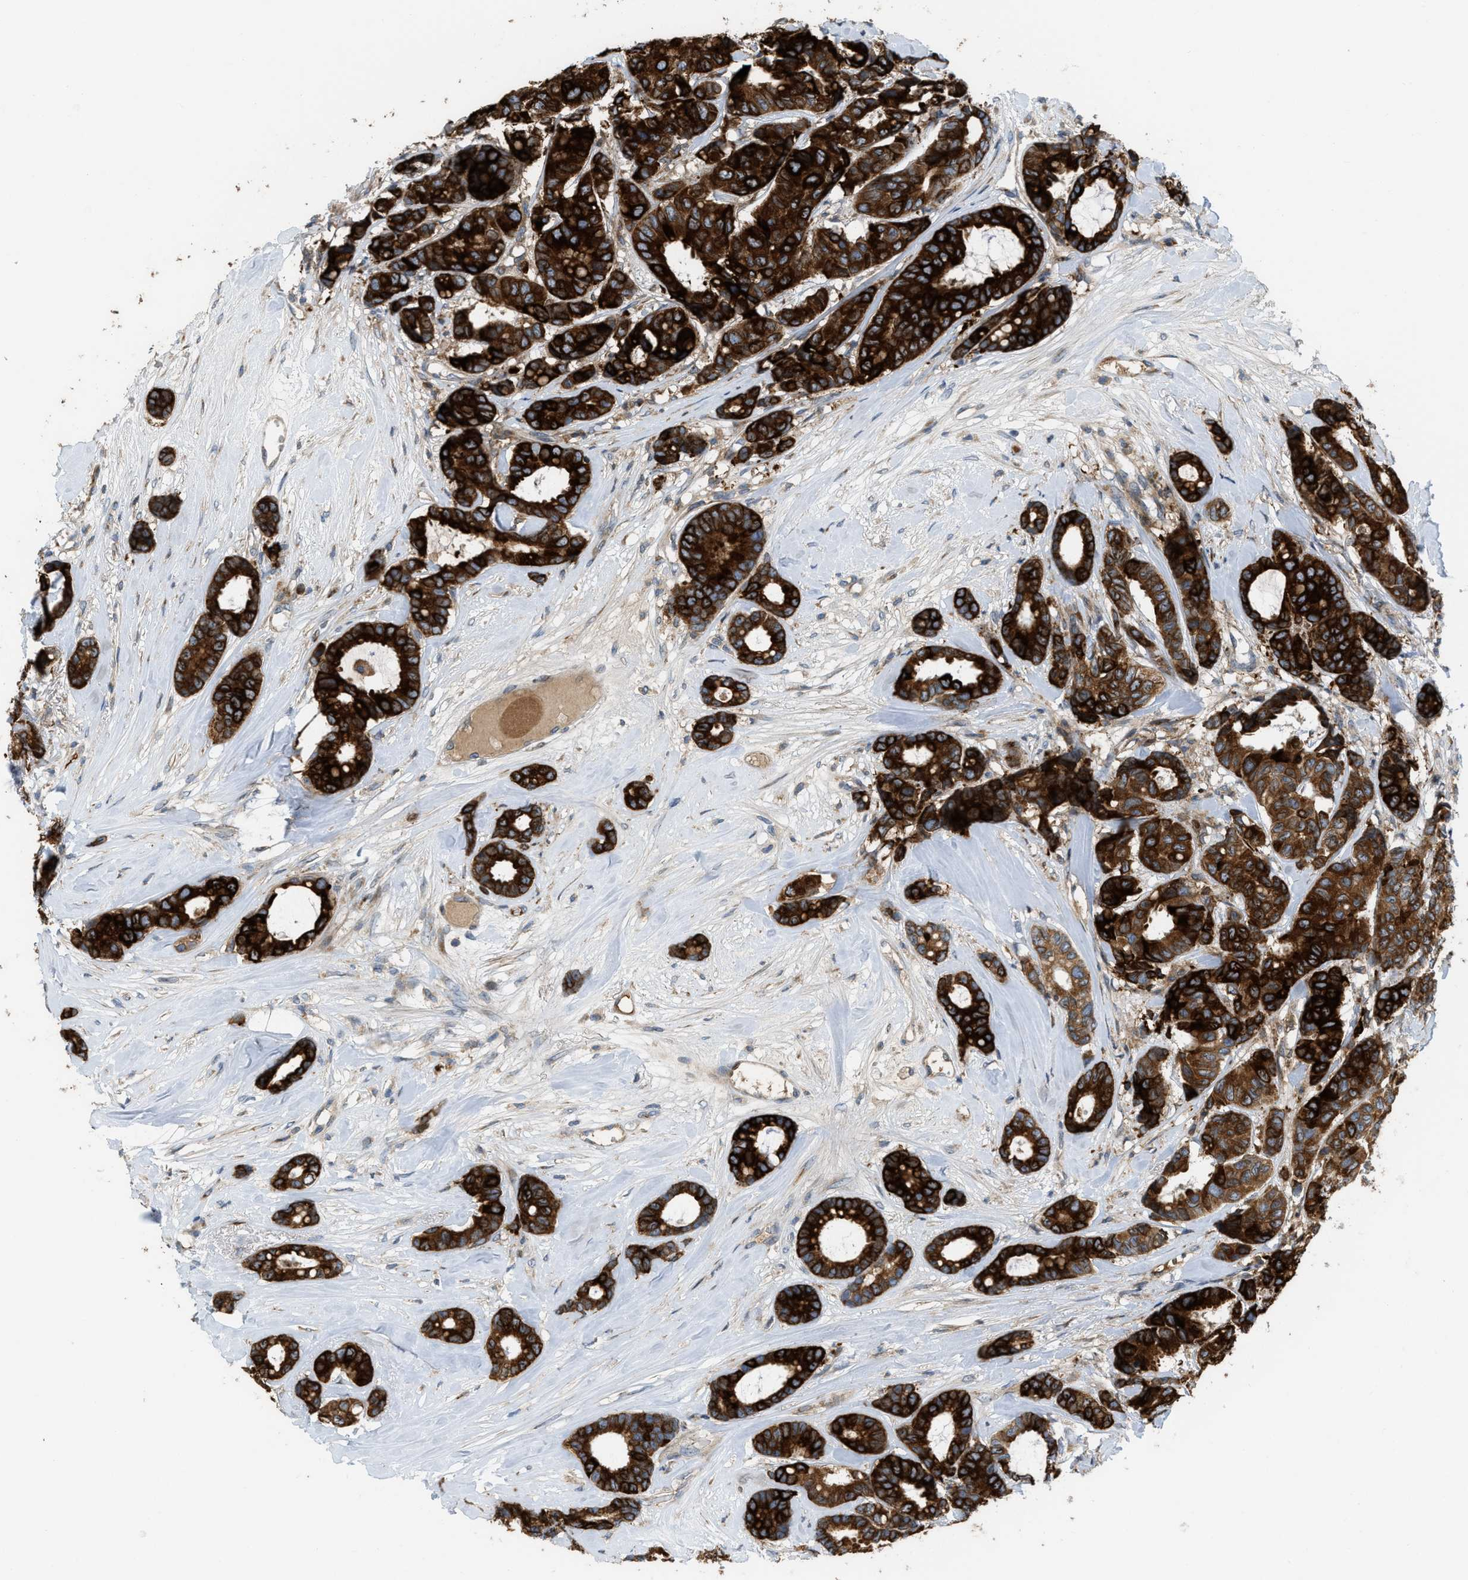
{"staining": {"intensity": "strong", "quantity": ">75%", "location": "cytoplasmic/membranous"}, "tissue": "breast cancer", "cell_type": "Tumor cells", "image_type": "cancer", "snomed": [{"axis": "morphology", "description": "Duct carcinoma"}, {"axis": "topography", "description": "Breast"}], "caption": "Immunohistochemistry (IHC) histopathology image of human breast intraductal carcinoma stained for a protein (brown), which displays high levels of strong cytoplasmic/membranous positivity in approximately >75% of tumor cells.", "gene": "DIPK1A", "patient": {"sex": "female", "age": 87}}